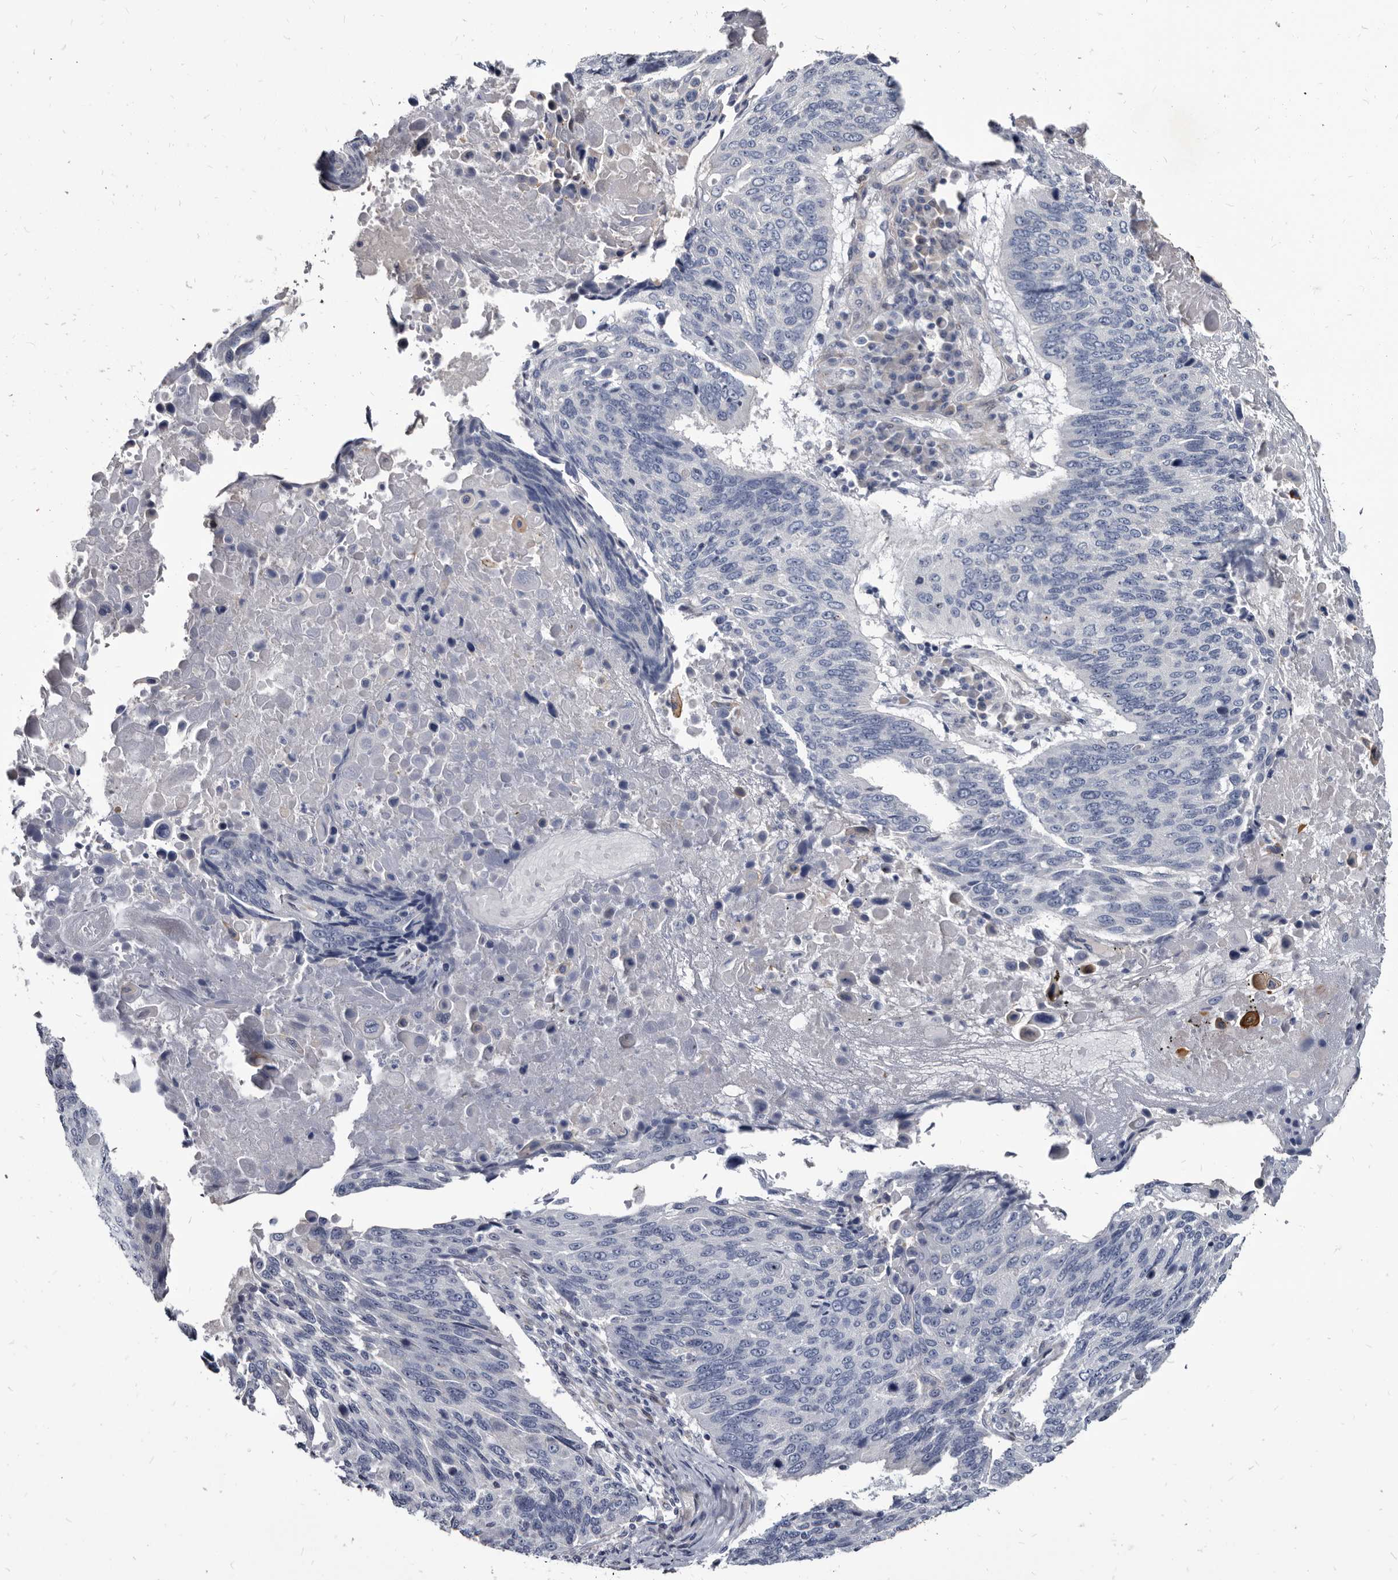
{"staining": {"intensity": "negative", "quantity": "none", "location": "none"}, "tissue": "lung cancer", "cell_type": "Tumor cells", "image_type": "cancer", "snomed": [{"axis": "morphology", "description": "Squamous cell carcinoma, NOS"}, {"axis": "topography", "description": "Lung"}], "caption": "A micrograph of human lung cancer is negative for staining in tumor cells.", "gene": "PRSS8", "patient": {"sex": "male", "age": 66}}